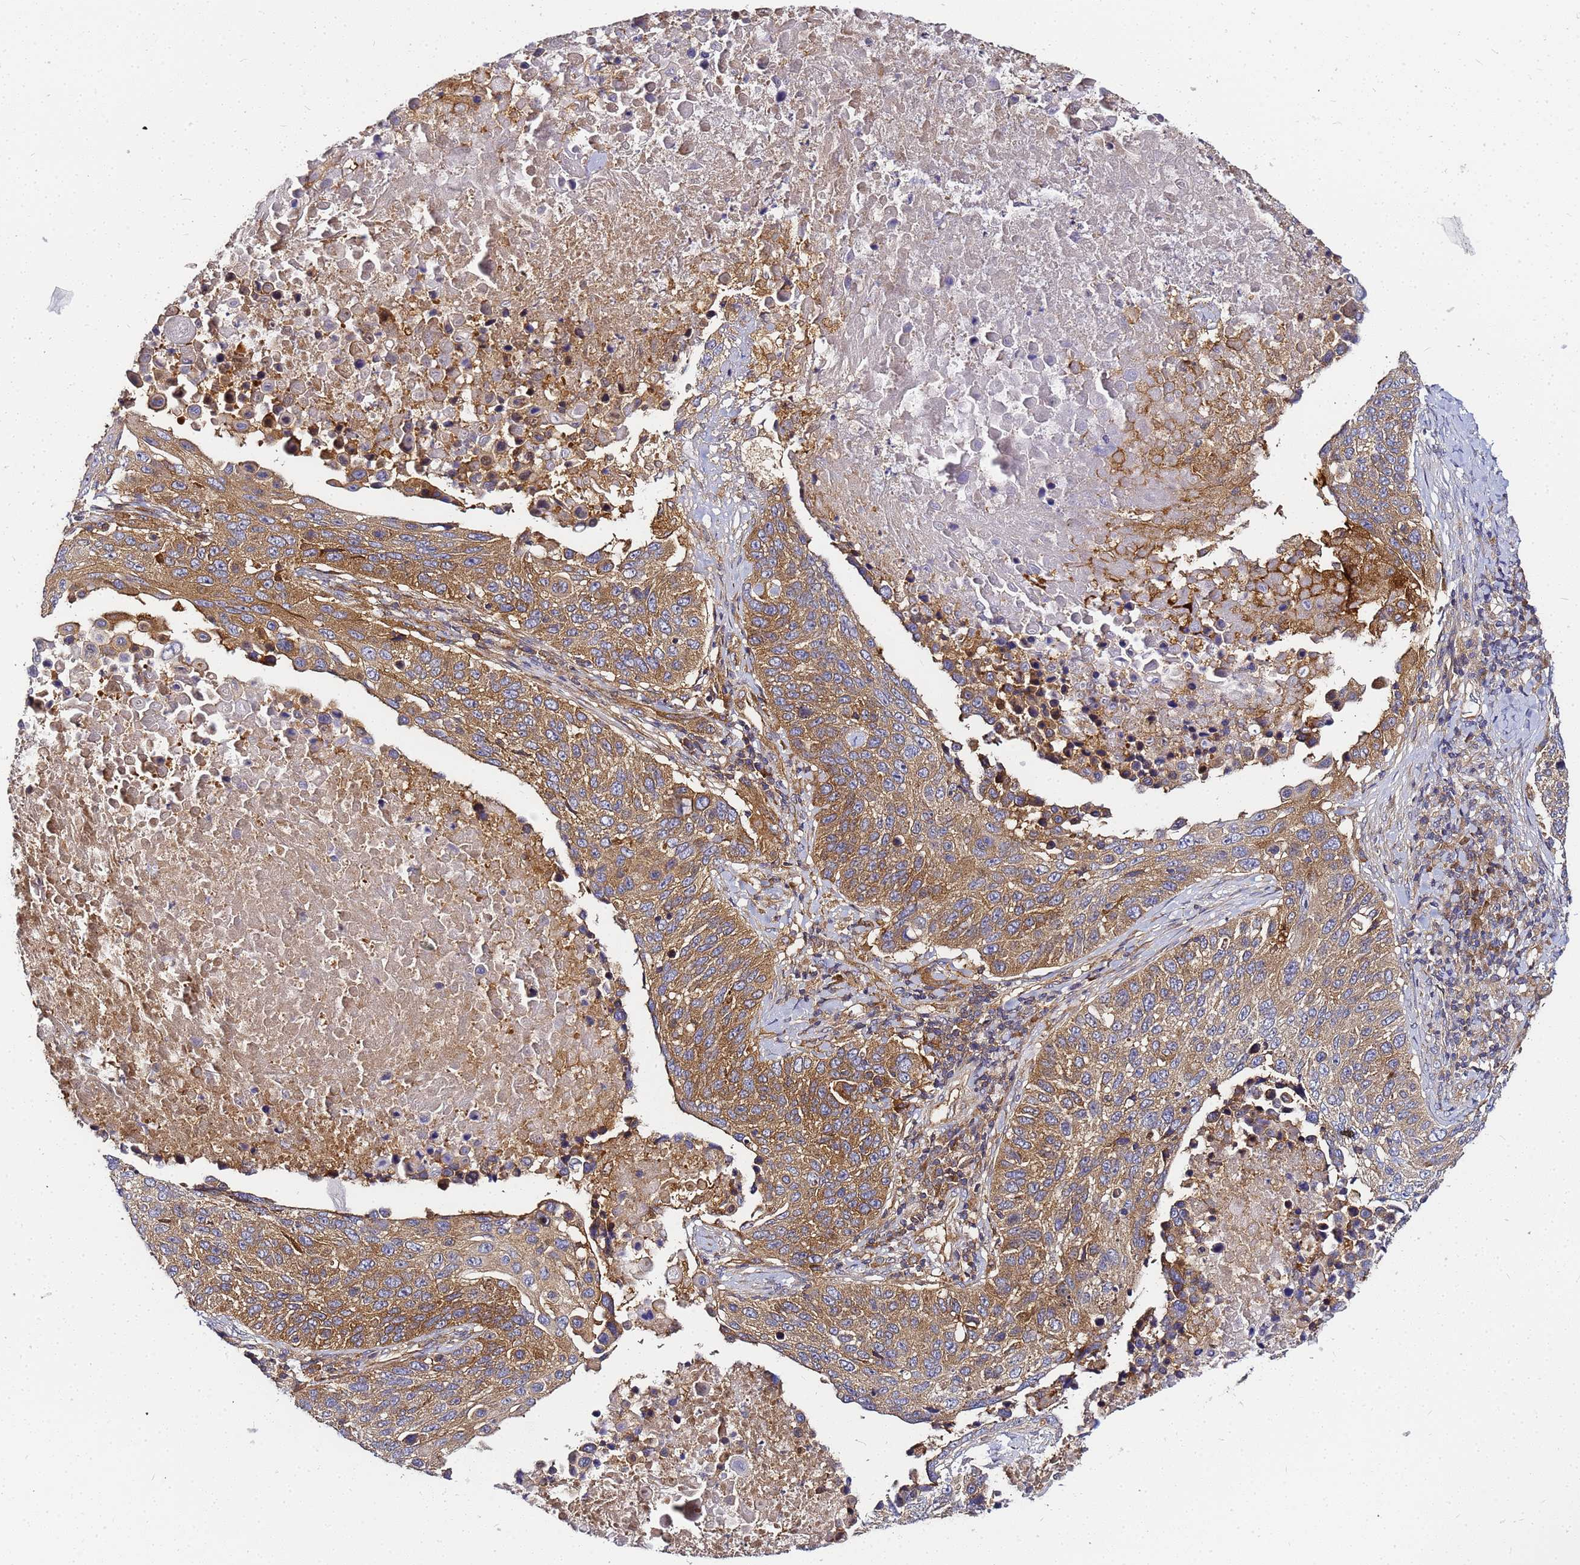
{"staining": {"intensity": "moderate", "quantity": ">75%", "location": "cytoplasmic/membranous"}, "tissue": "lung cancer", "cell_type": "Tumor cells", "image_type": "cancer", "snomed": [{"axis": "morphology", "description": "Normal tissue, NOS"}, {"axis": "morphology", "description": "Squamous cell carcinoma, NOS"}, {"axis": "topography", "description": "Lymph node"}, {"axis": "topography", "description": "Lung"}], "caption": "Brown immunohistochemical staining in human squamous cell carcinoma (lung) exhibits moderate cytoplasmic/membranous staining in about >75% of tumor cells. The protein is stained brown, and the nuclei are stained in blue (DAB (3,3'-diaminobenzidine) IHC with brightfield microscopy, high magnification).", "gene": "CHM", "patient": {"sex": "male", "age": 66}}